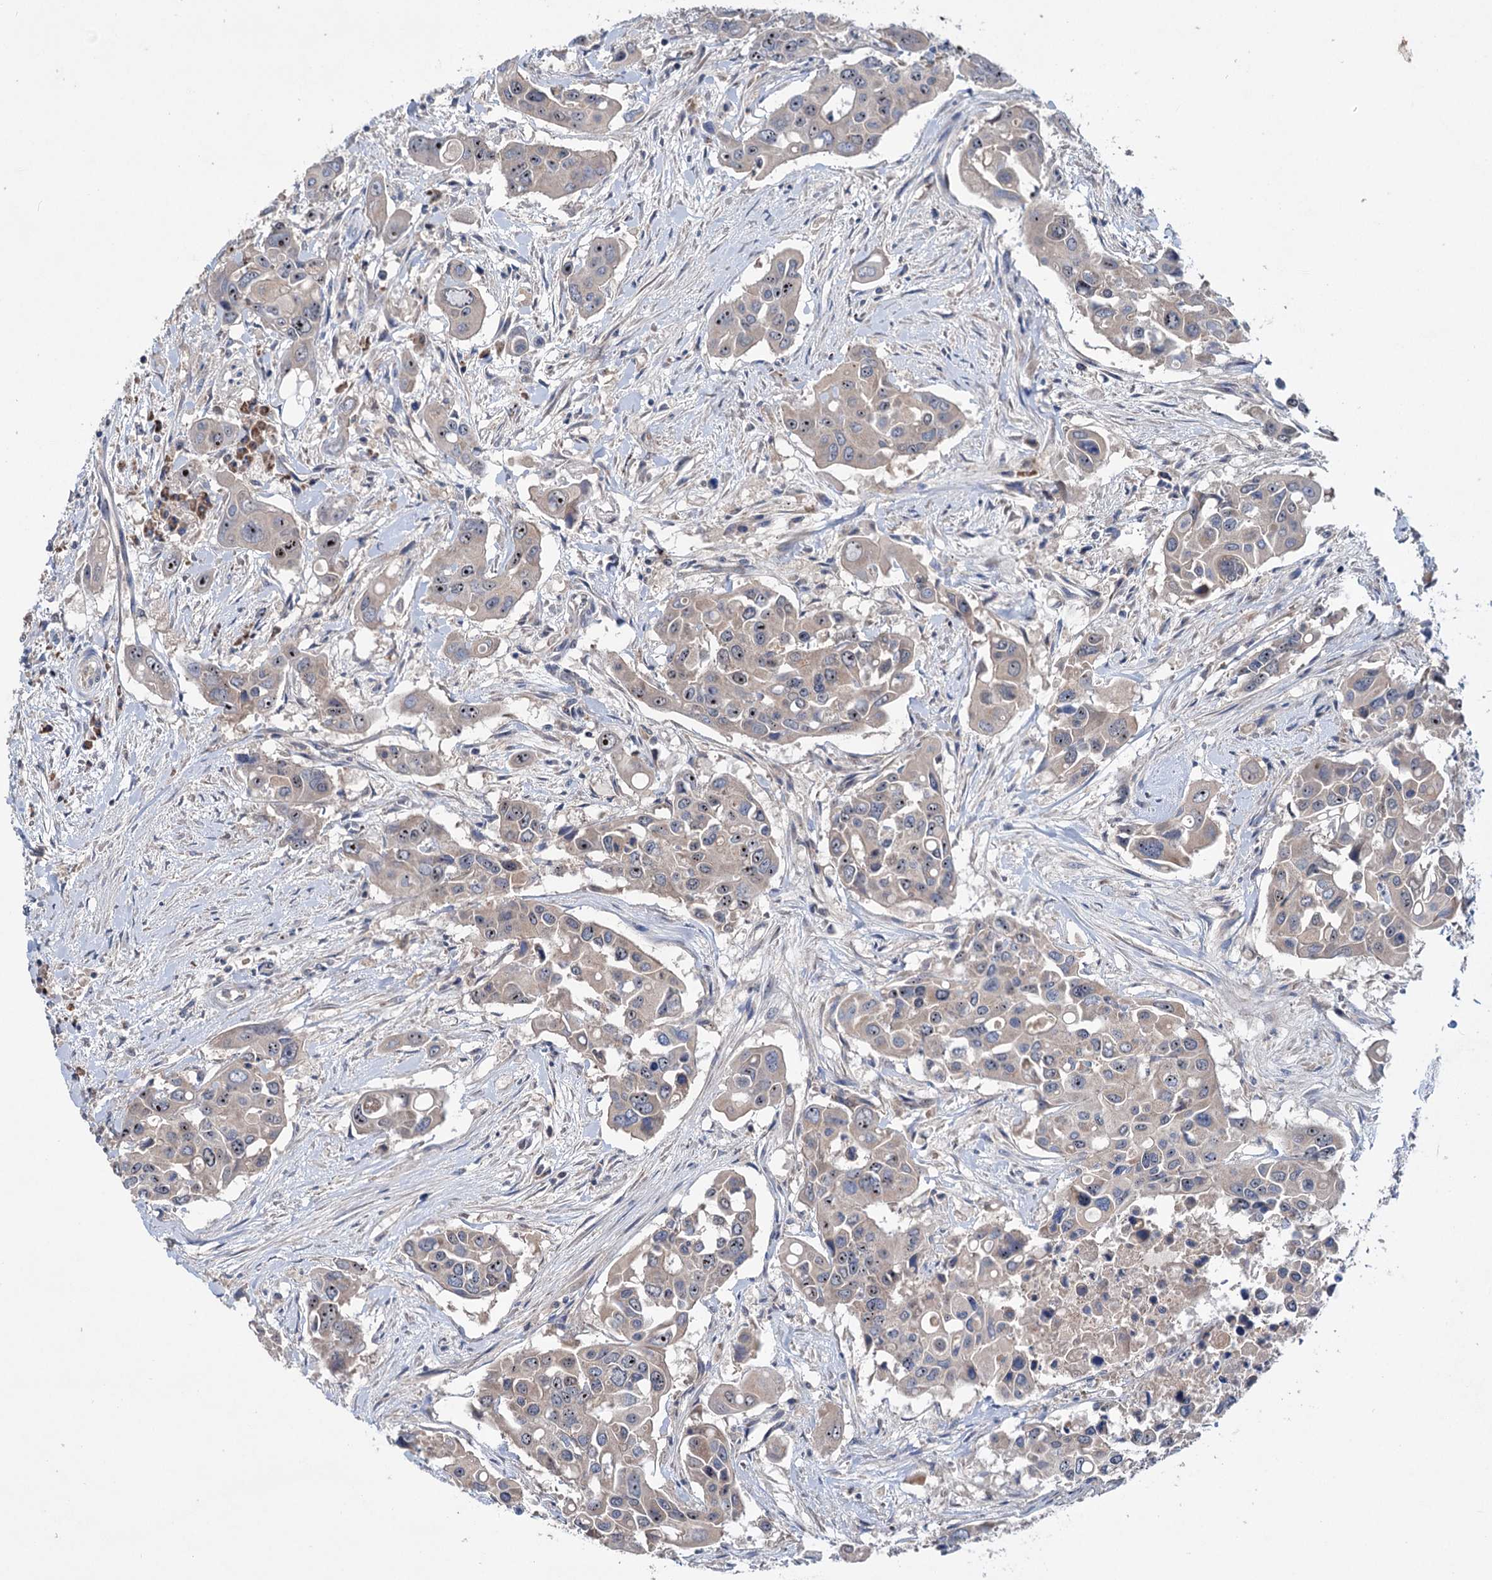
{"staining": {"intensity": "moderate", "quantity": "<25%", "location": "nuclear"}, "tissue": "colorectal cancer", "cell_type": "Tumor cells", "image_type": "cancer", "snomed": [{"axis": "morphology", "description": "Adenocarcinoma, NOS"}, {"axis": "topography", "description": "Colon"}], "caption": "Protein expression analysis of human colorectal cancer (adenocarcinoma) reveals moderate nuclear expression in about <25% of tumor cells.", "gene": "HTR3B", "patient": {"sex": "male", "age": 77}}